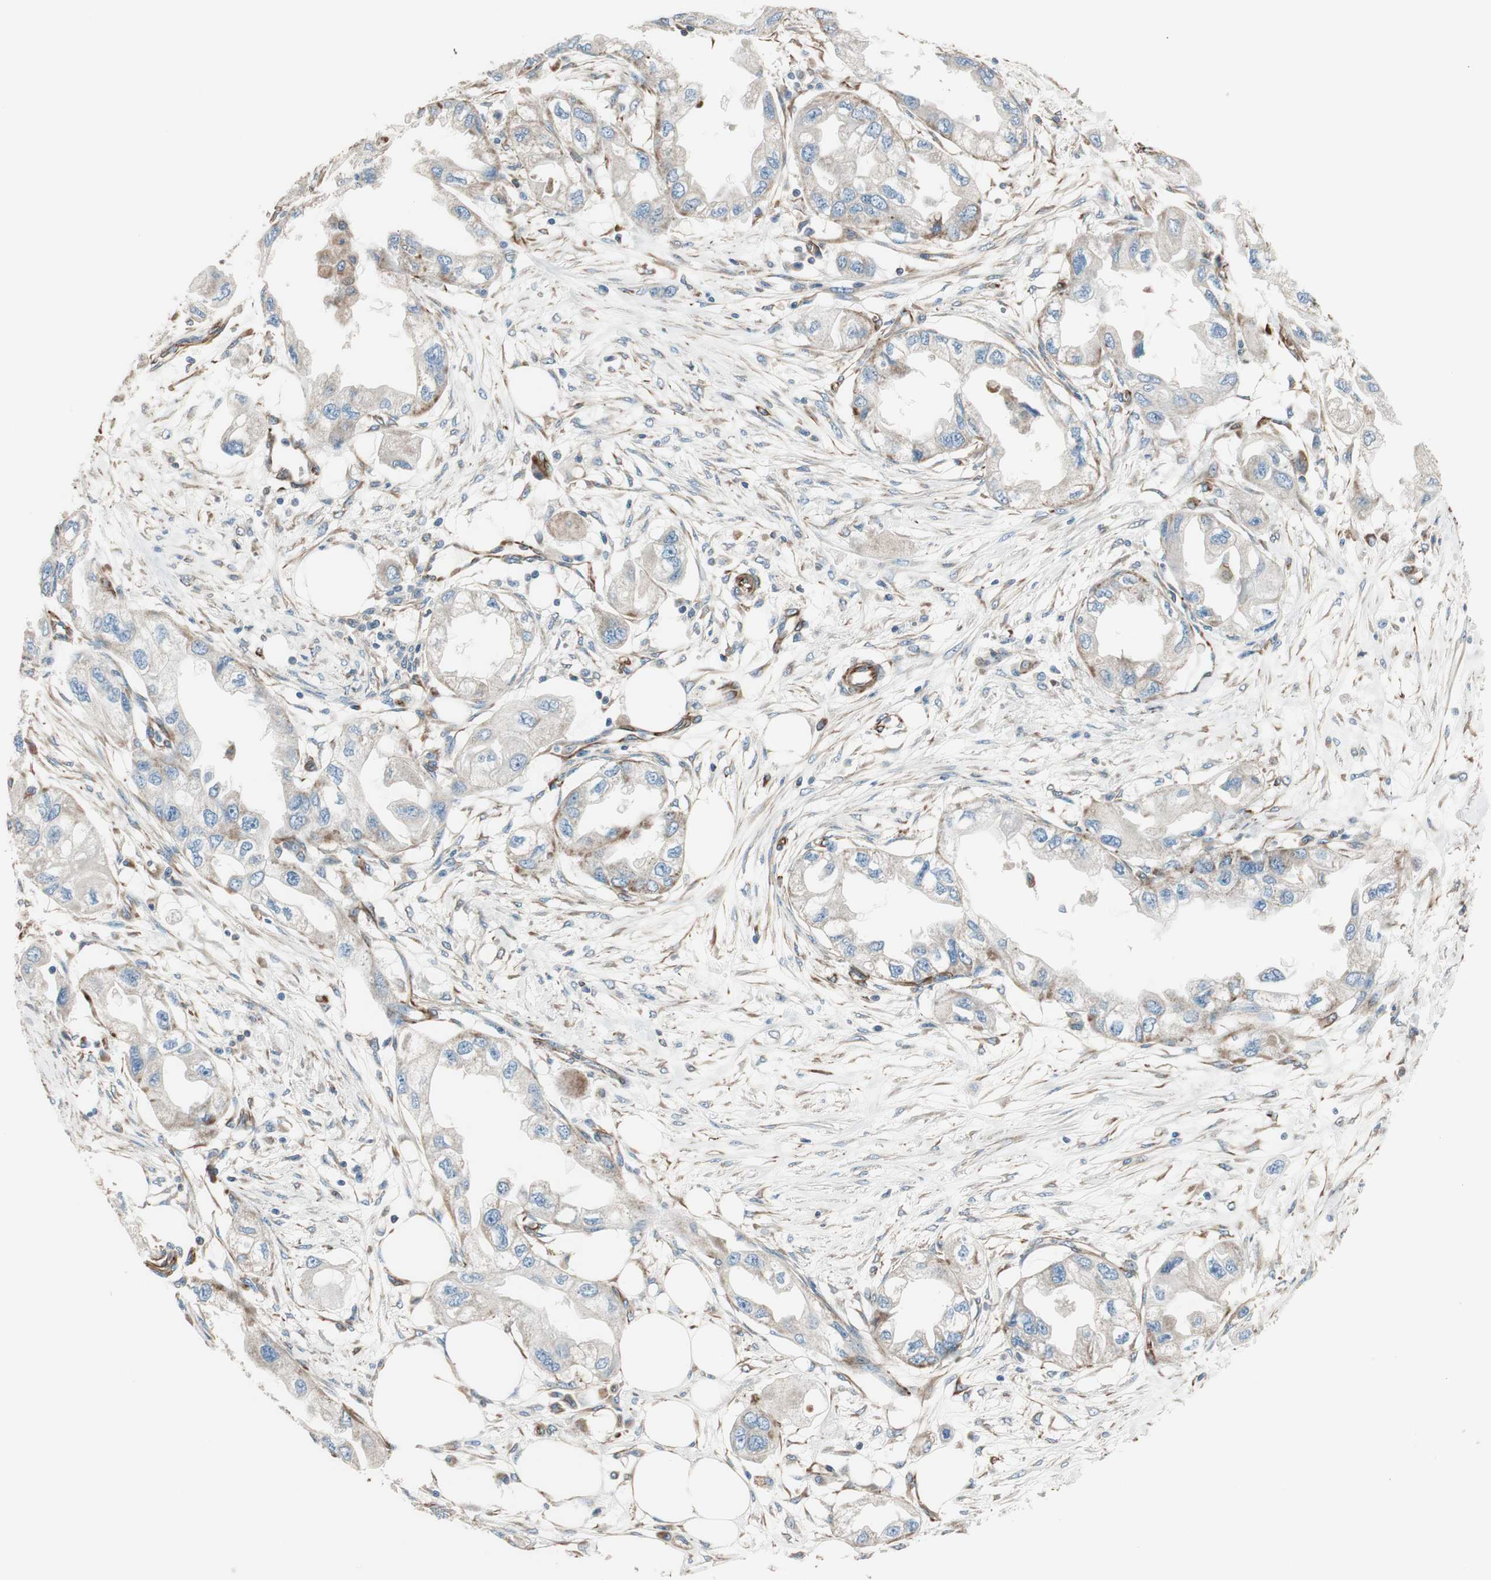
{"staining": {"intensity": "negative", "quantity": "none", "location": "none"}, "tissue": "endometrial cancer", "cell_type": "Tumor cells", "image_type": "cancer", "snomed": [{"axis": "morphology", "description": "Adenocarcinoma, NOS"}, {"axis": "topography", "description": "Endometrium"}], "caption": "Immunohistochemistry (IHC) of endometrial adenocarcinoma displays no expression in tumor cells. (Immunohistochemistry, brightfield microscopy, high magnification).", "gene": "SRCIN1", "patient": {"sex": "female", "age": 67}}